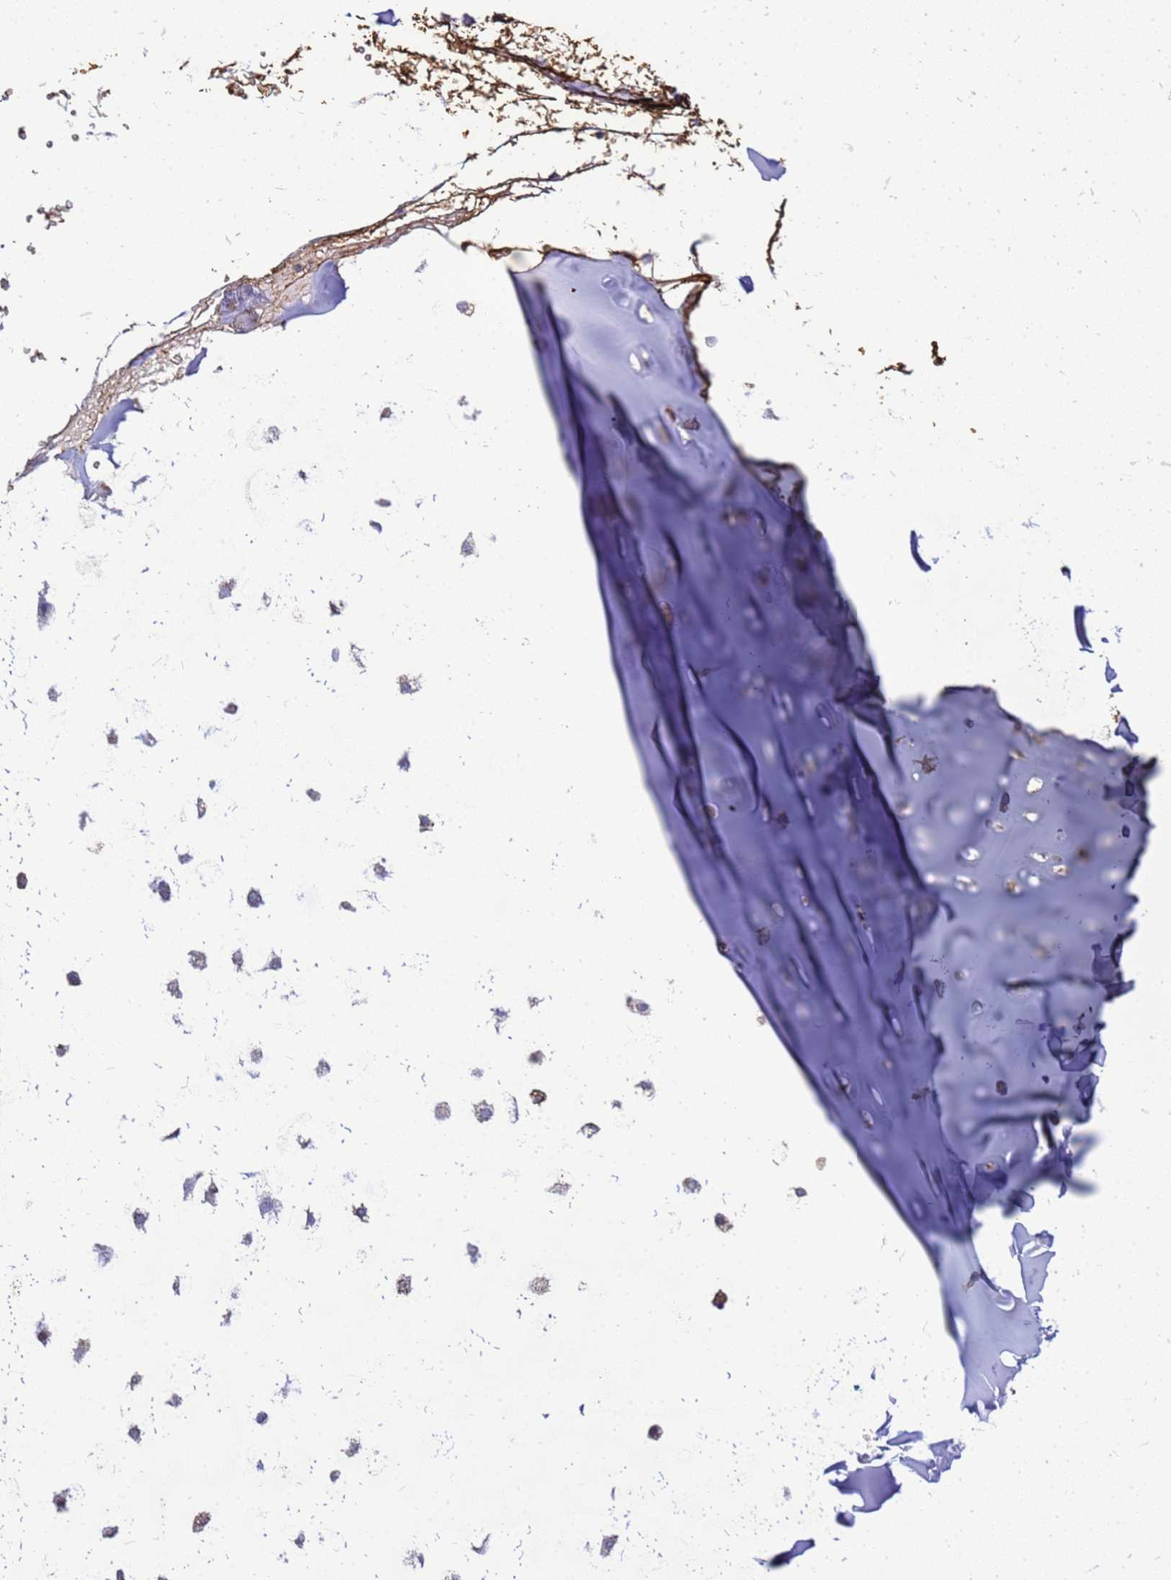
{"staining": {"intensity": "weak", "quantity": ">75%", "location": "cytoplasmic/membranous"}, "tissue": "soft tissue", "cell_type": "Chondrocytes", "image_type": "normal", "snomed": [{"axis": "morphology", "description": "Normal tissue, NOS"}, {"axis": "morphology", "description": "Basal cell carcinoma"}, {"axis": "topography", "description": "Cartilage tissue"}, {"axis": "topography", "description": "Nasopharynx"}, {"axis": "topography", "description": "Oral tissue"}], "caption": "Immunohistochemistry (IHC) histopathology image of normal soft tissue: soft tissue stained using IHC shows low levels of weak protein expression localized specifically in the cytoplasmic/membranous of chondrocytes, appearing as a cytoplasmic/membranous brown color.", "gene": "EIF4EBP3", "patient": {"sex": "female", "age": 77}}